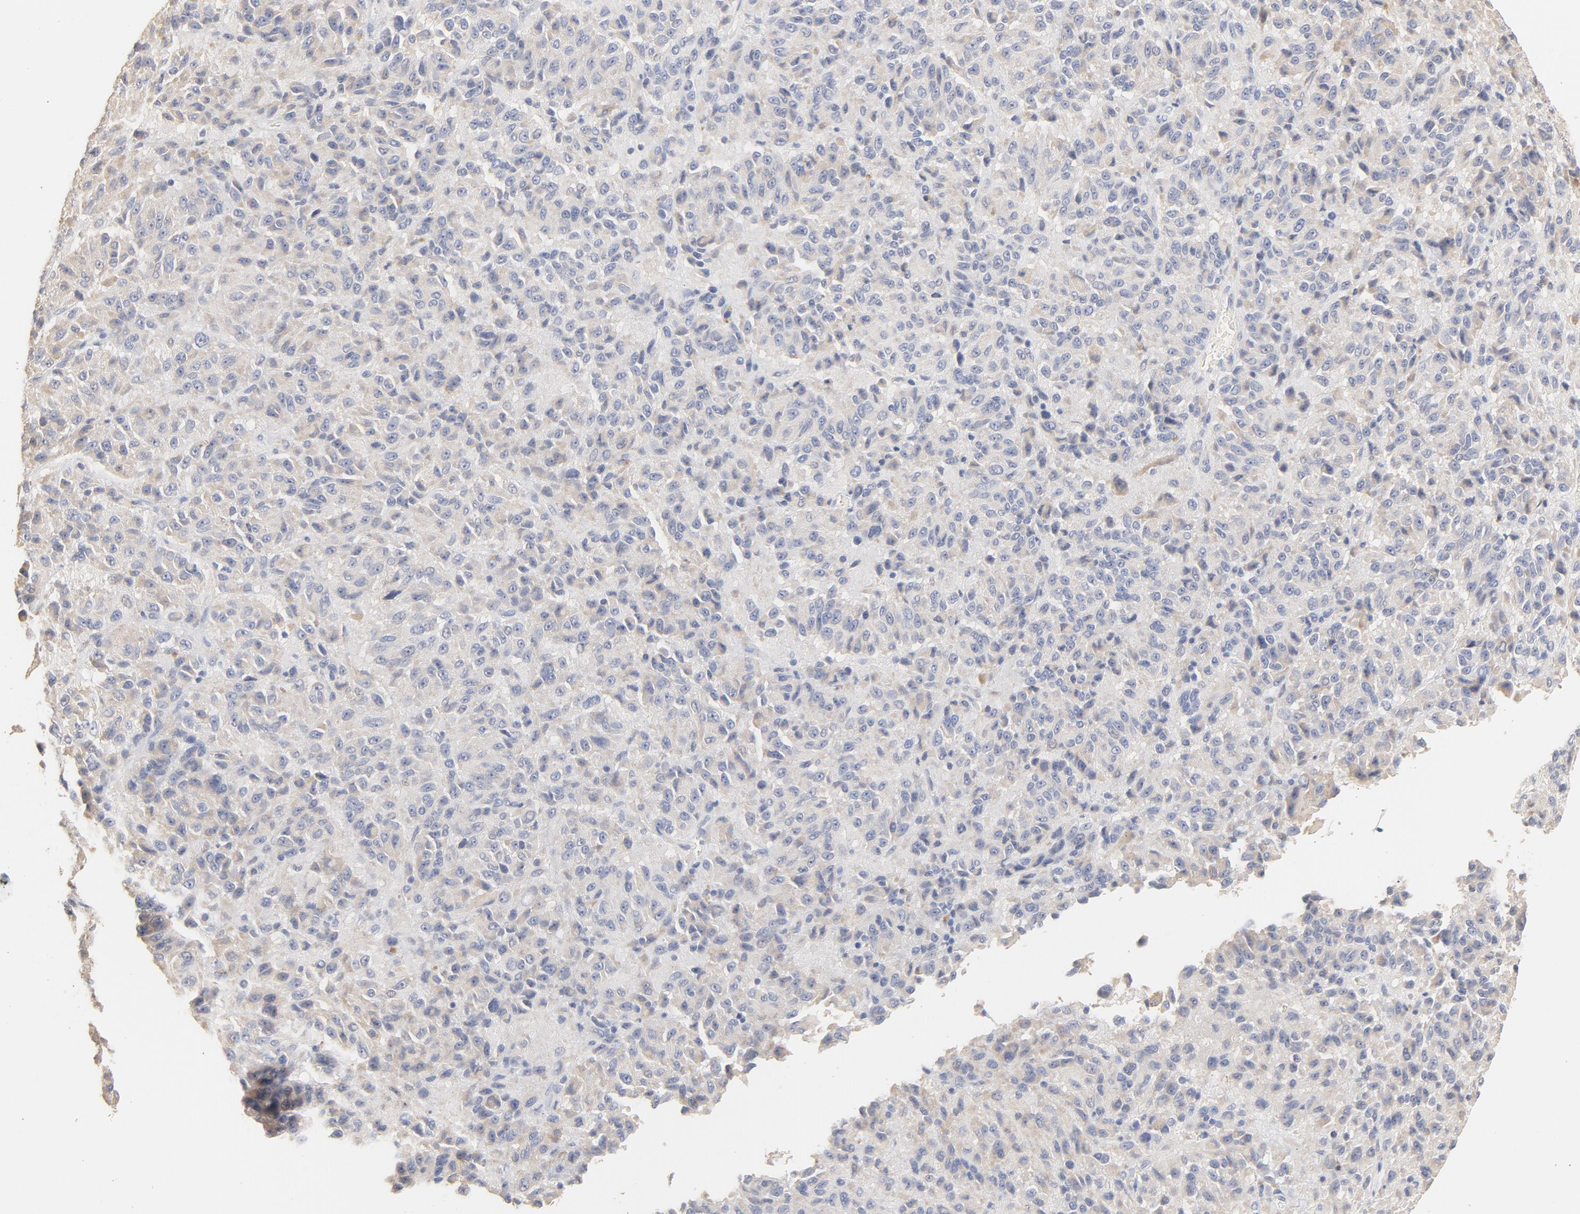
{"staining": {"intensity": "negative", "quantity": "none", "location": "none"}, "tissue": "melanoma", "cell_type": "Tumor cells", "image_type": "cancer", "snomed": [{"axis": "morphology", "description": "Malignant melanoma, Metastatic site"}, {"axis": "topography", "description": "Lung"}], "caption": "Malignant melanoma (metastatic site) was stained to show a protein in brown. There is no significant positivity in tumor cells. (DAB (3,3'-diaminobenzidine) IHC visualized using brightfield microscopy, high magnification).", "gene": "FCGBP", "patient": {"sex": "male", "age": 64}}